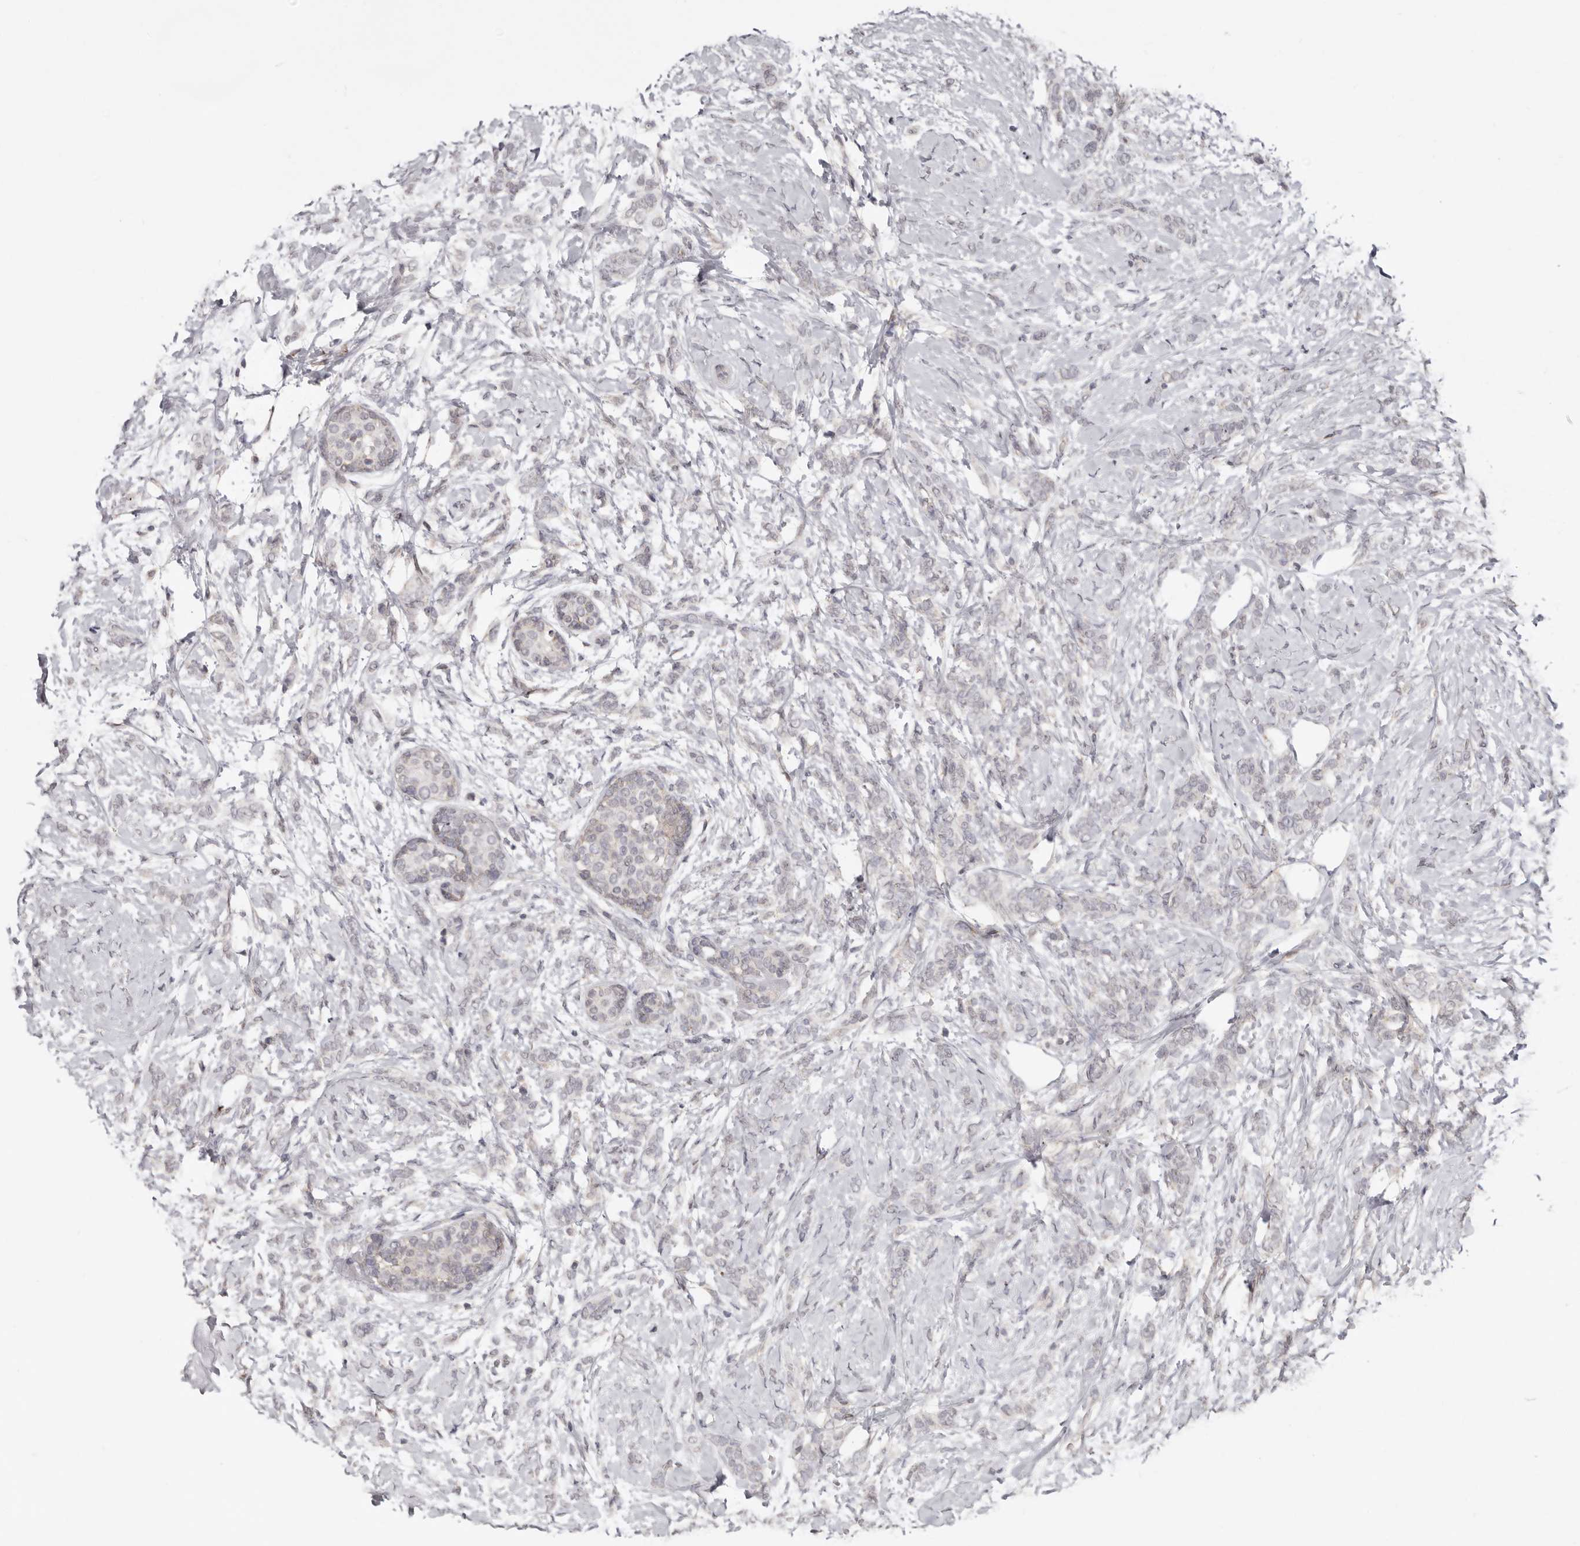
{"staining": {"intensity": "negative", "quantity": "none", "location": "none"}, "tissue": "breast cancer", "cell_type": "Tumor cells", "image_type": "cancer", "snomed": [{"axis": "morphology", "description": "Lobular carcinoma, in situ"}, {"axis": "morphology", "description": "Lobular carcinoma"}, {"axis": "topography", "description": "Breast"}], "caption": "This is an immunohistochemistry (IHC) image of breast cancer (lobular carcinoma). There is no expression in tumor cells.", "gene": "LINGO2", "patient": {"sex": "female", "age": 41}}